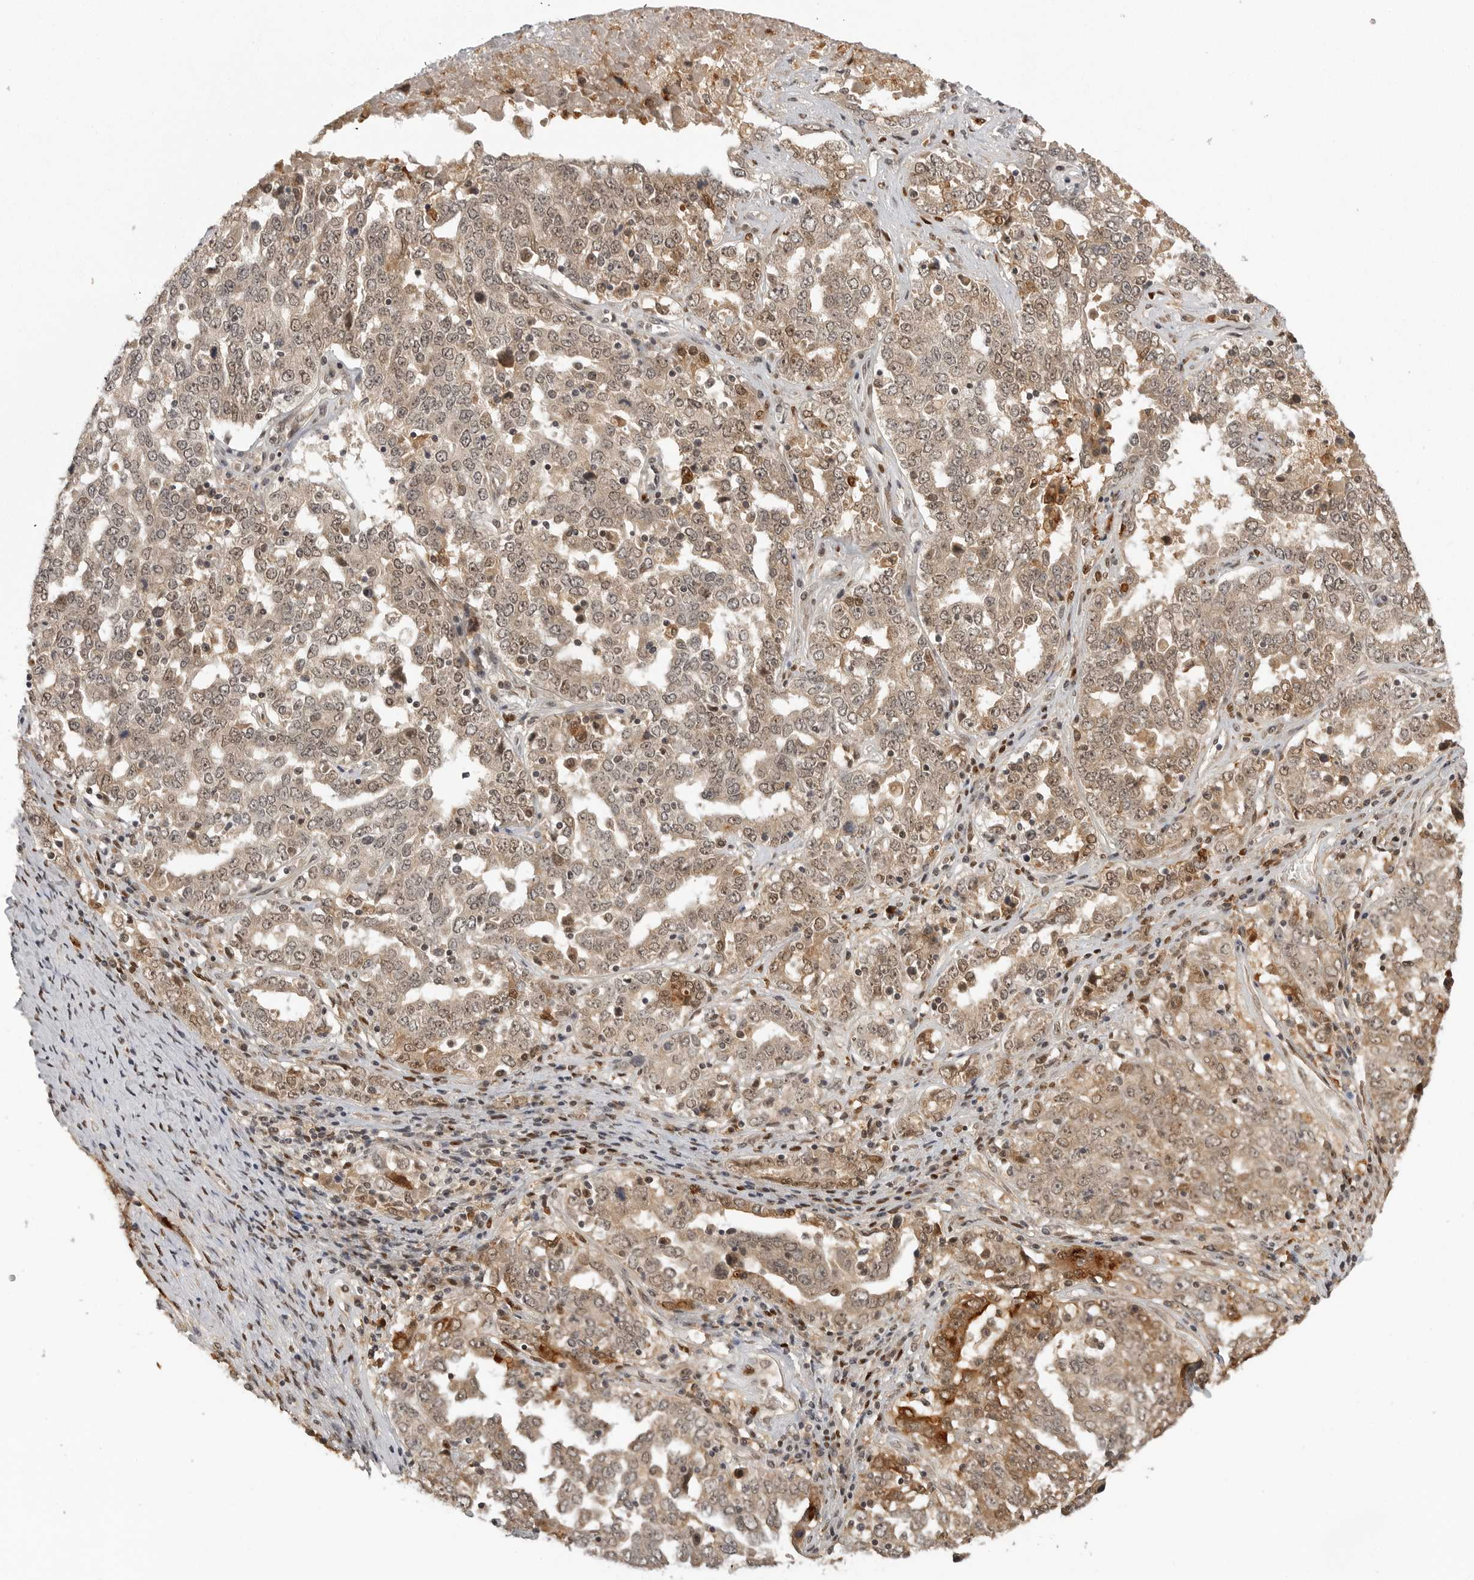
{"staining": {"intensity": "moderate", "quantity": ">75%", "location": "cytoplasmic/membranous,nuclear"}, "tissue": "ovarian cancer", "cell_type": "Tumor cells", "image_type": "cancer", "snomed": [{"axis": "morphology", "description": "Carcinoma, endometroid"}, {"axis": "topography", "description": "Ovary"}], "caption": "Human endometroid carcinoma (ovarian) stained with a protein marker displays moderate staining in tumor cells.", "gene": "PEG3", "patient": {"sex": "female", "age": 62}}